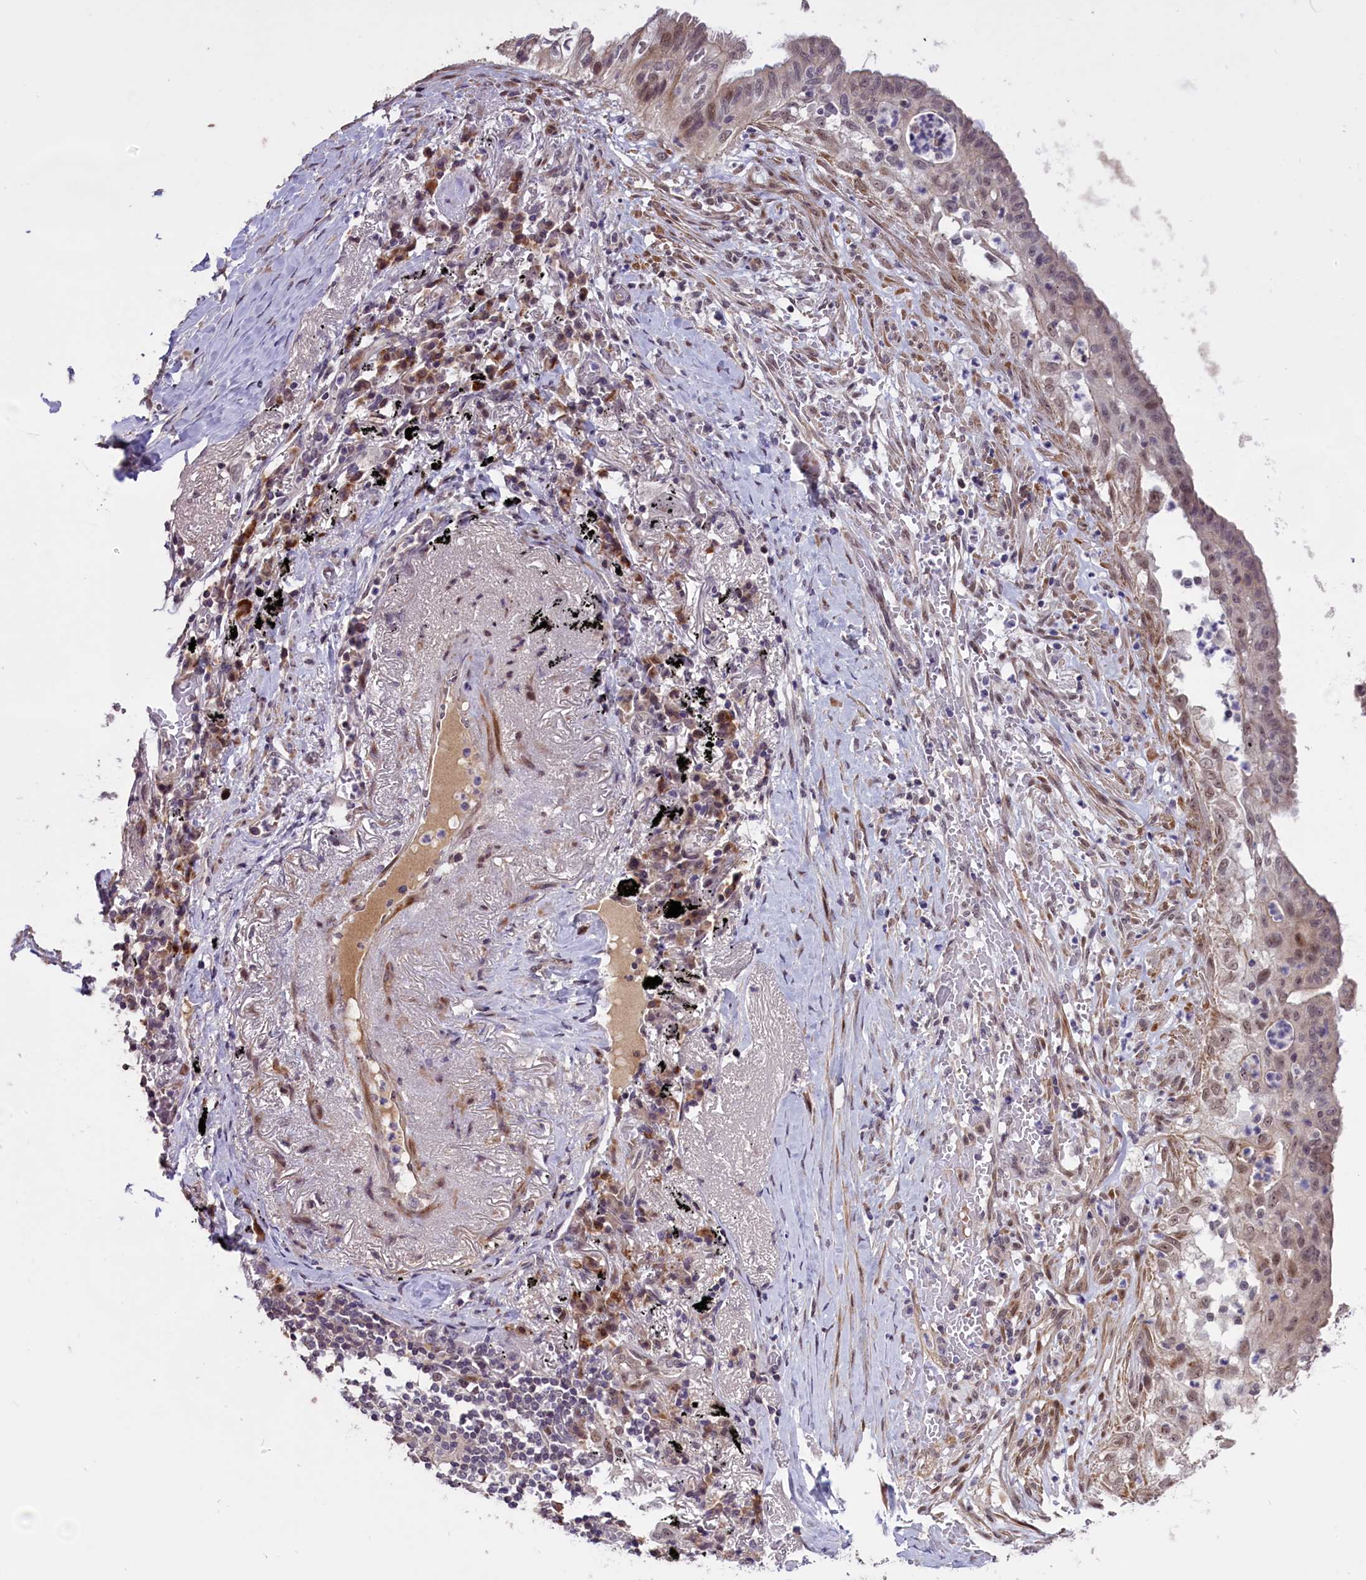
{"staining": {"intensity": "weak", "quantity": "25%-75%", "location": "nuclear"}, "tissue": "lung cancer", "cell_type": "Tumor cells", "image_type": "cancer", "snomed": [{"axis": "morphology", "description": "Adenocarcinoma, NOS"}, {"axis": "topography", "description": "Lung"}], "caption": "Protein staining shows weak nuclear staining in approximately 25%-75% of tumor cells in lung cancer. The staining is performed using DAB (3,3'-diaminobenzidine) brown chromogen to label protein expression. The nuclei are counter-stained blue using hematoxylin.", "gene": "ENHO", "patient": {"sex": "female", "age": 70}}